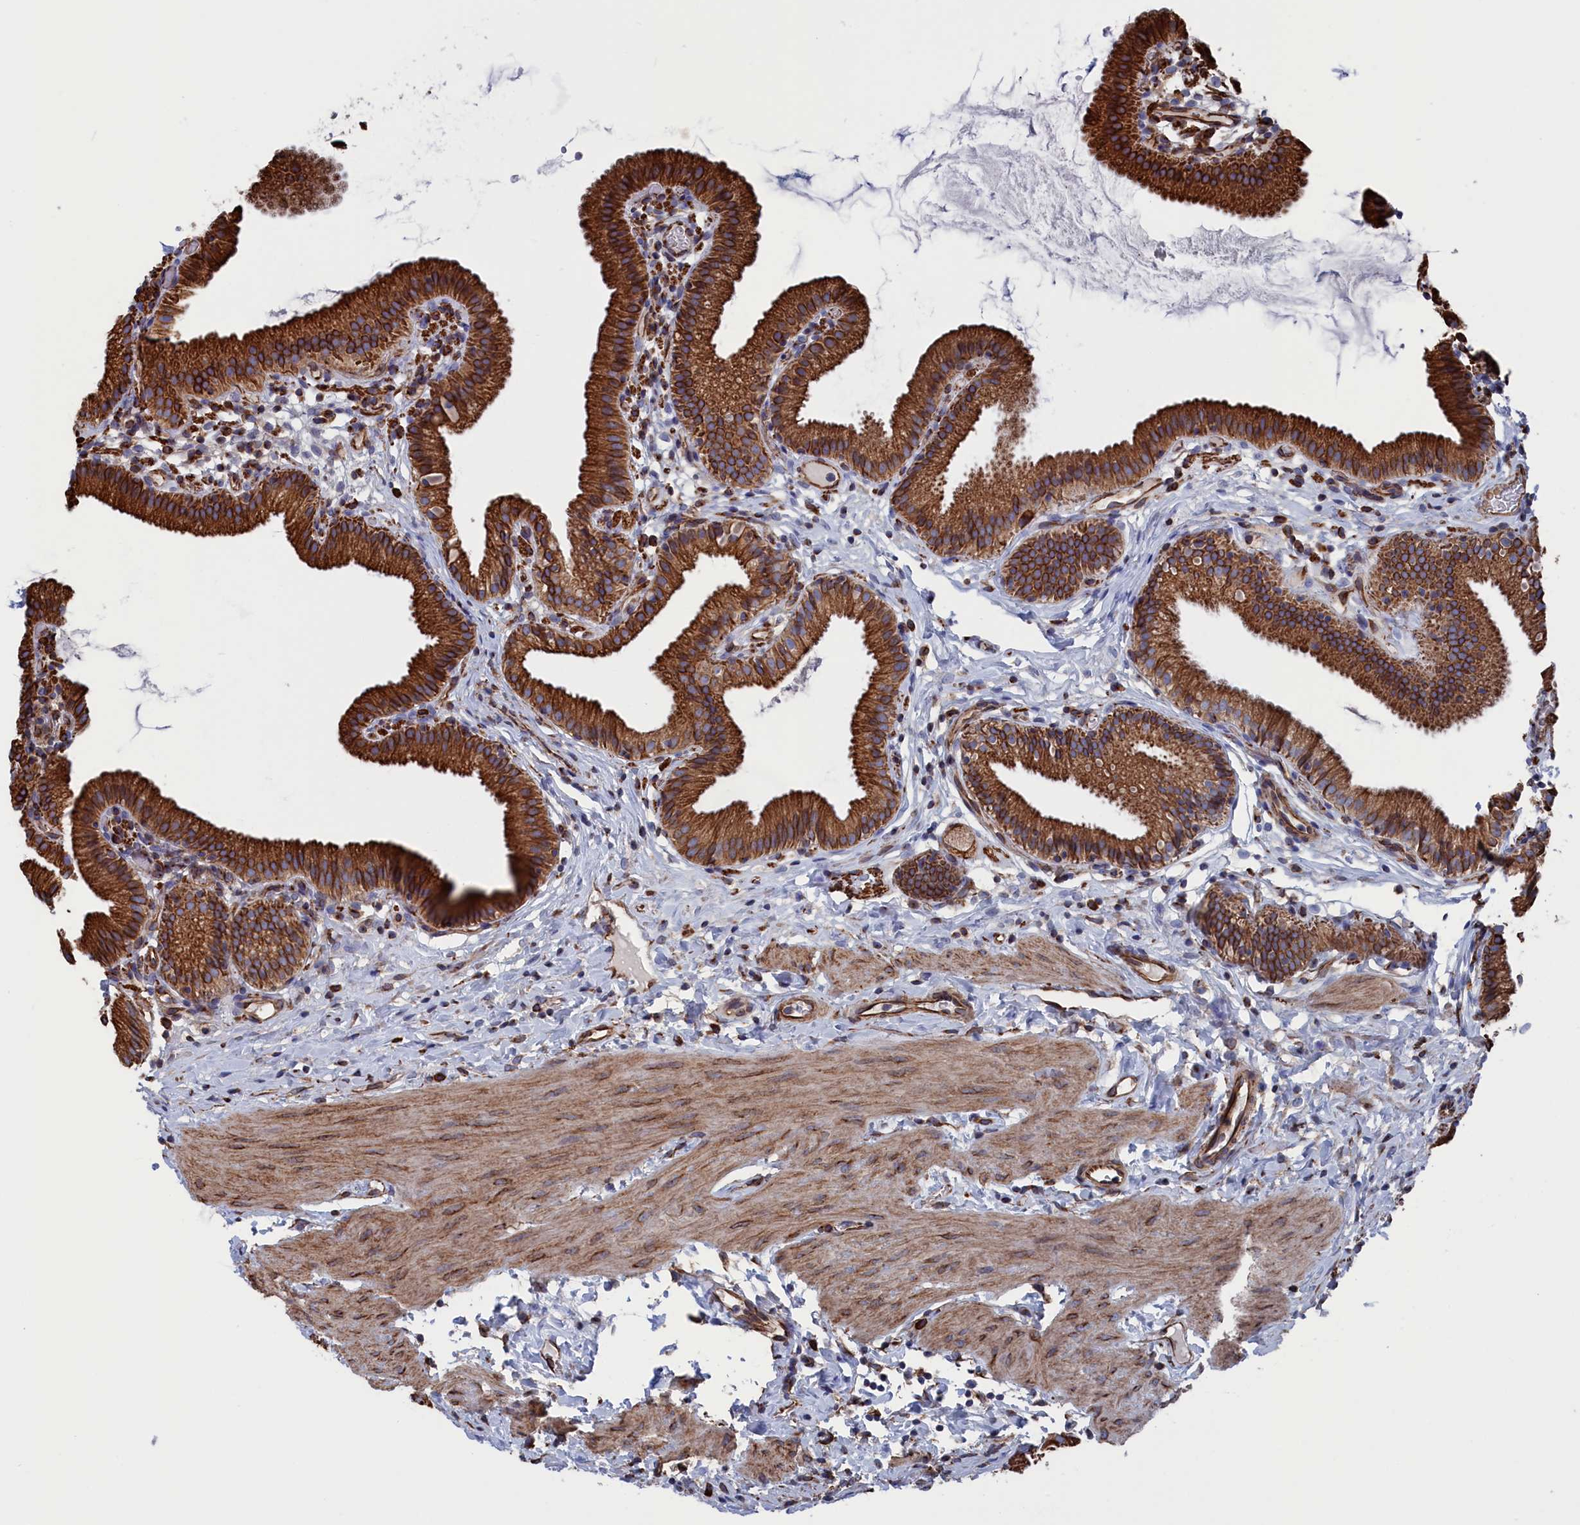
{"staining": {"intensity": "strong", "quantity": ">75%", "location": "cytoplasmic/membranous"}, "tissue": "gallbladder", "cell_type": "Glandular cells", "image_type": "normal", "snomed": [{"axis": "morphology", "description": "Normal tissue, NOS"}, {"axis": "topography", "description": "Gallbladder"}], "caption": "Benign gallbladder shows strong cytoplasmic/membranous staining in about >75% of glandular cells.", "gene": "NUTF2", "patient": {"sex": "female", "age": 46}}